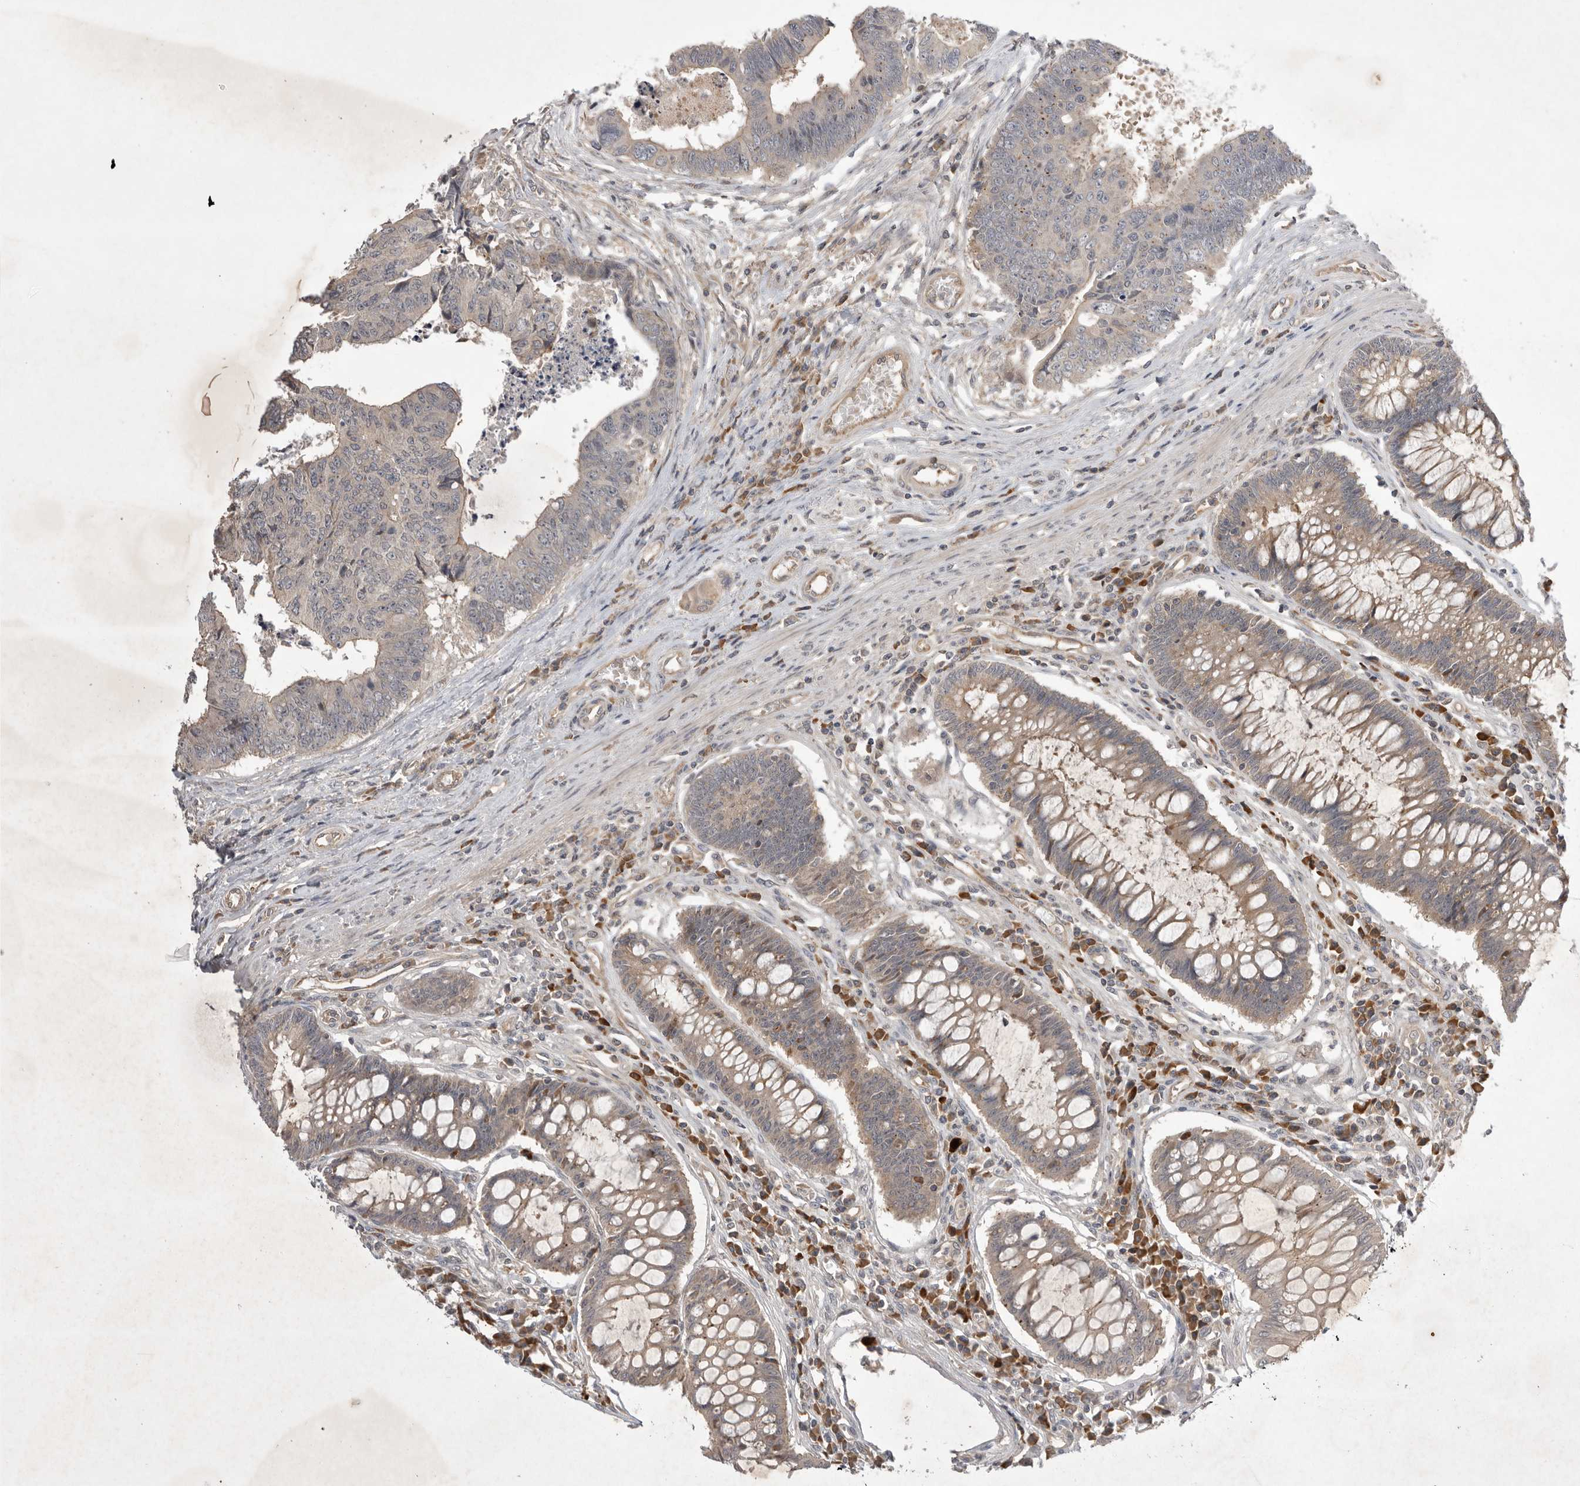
{"staining": {"intensity": "weak", "quantity": "<25%", "location": "cytoplasmic/membranous"}, "tissue": "colorectal cancer", "cell_type": "Tumor cells", "image_type": "cancer", "snomed": [{"axis": "morphology", "description": "Adenocarcinoma, NOS"}, {"axis": "topography", "description": "Rectum"}], "caption": "A high-resolution histopathology image shows IHC staining of colorectal cancer, which demonstrates no significant positivity in tumor cells.", "gene": "NRCAM", "patient": {"sex": "male", "age": 84}}